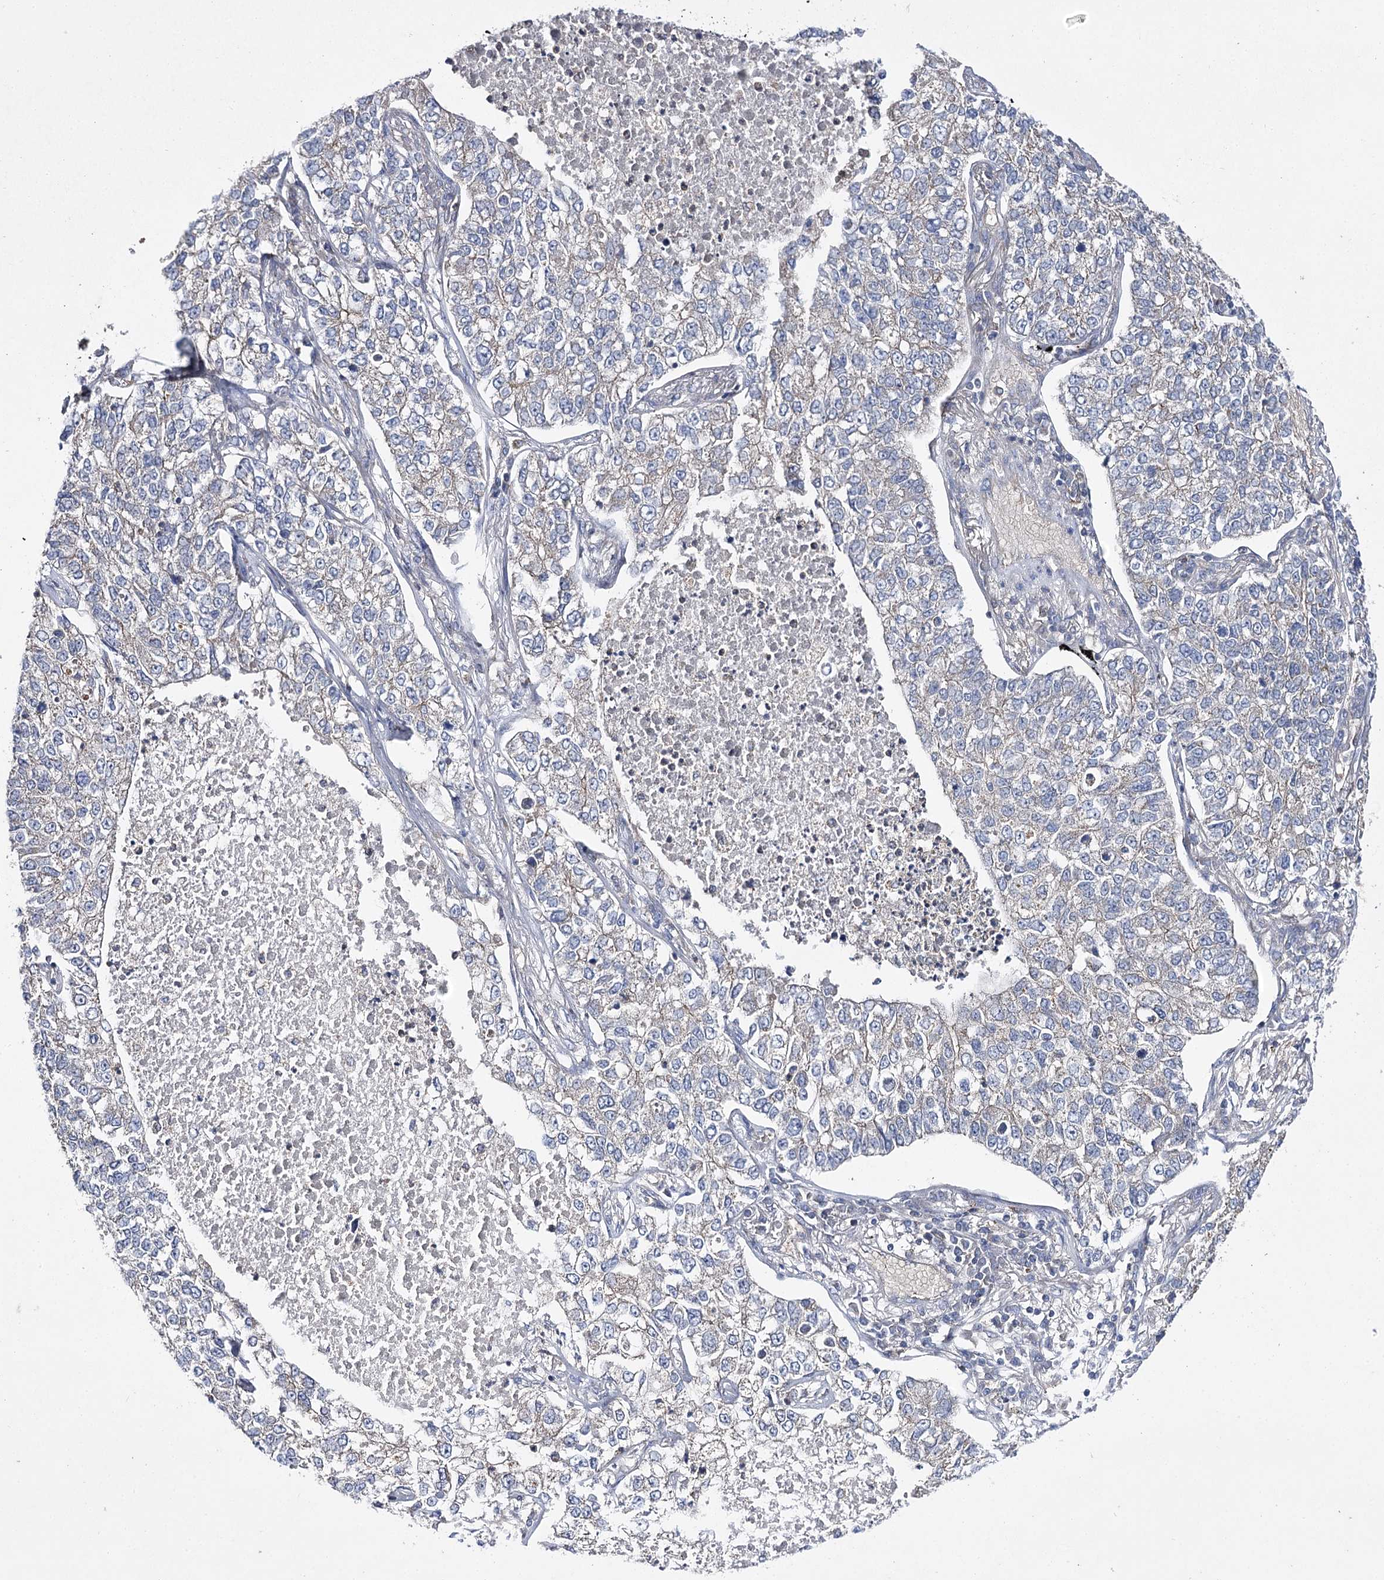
{"staining": {"intensity": "negative", "quantity": "none", "location": "none"}, "tissue": "lung cancer", "cell_type": "Tumor cells", "image_type": "cancer", "snomed": [{"axis": "morphology", "description": "Adenocarcinoma, NOS"}, {"axis": "topography", "description": "Lung"}], "caption": "This is a histopathology image of immunohistochemistry (IHC) staining of adenocarcinoma (lung), which shows no expression in tumor cells.", "gene": "AURKC", "patient": {"sex": "male", "age": 49}}